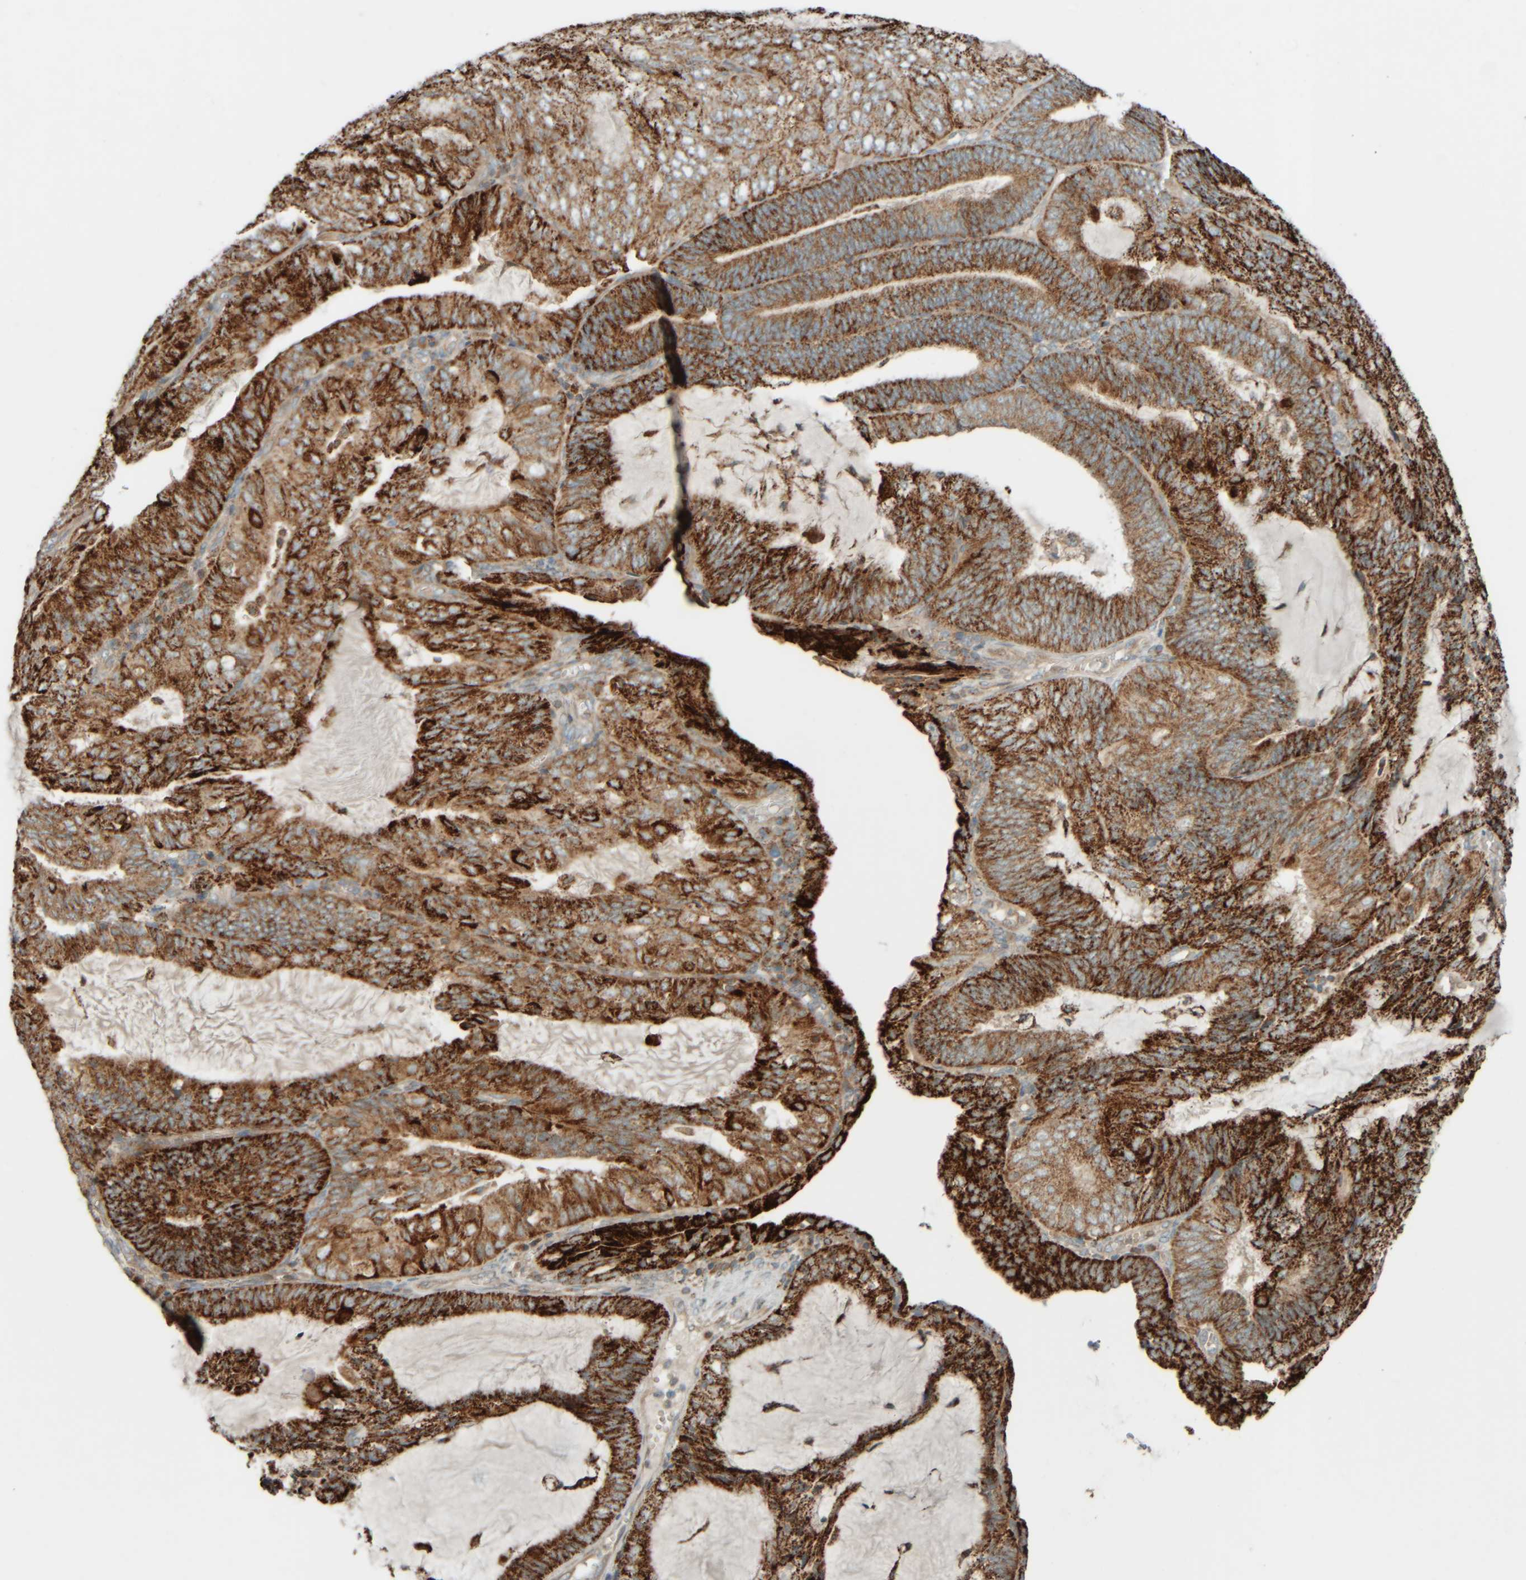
{"staining": {"intensity": "strong", "quantity": ">75%", "location": "cytoplasmic/membranous"}, "tissue": "endometrial cancer", "cell_type": "Tumor cells", "image_type": "cancer", "snomed": [{"axis": "morphology", "description": "Adenocarcinoma, NOS"}, {"axis": "topography", "description": "Endometrium"}], "caption": "High-magnification brightfield microscopy of endometrial cancer stained with DAB (brown) and counterstained with hematoxylin (blue). tumor cells exhibit strong cytoplasmic/membranous expression is appreciated in approximately>75% of cells.", "gene": "SPAG5", "patient": {"sex": "female", "age": 81}}